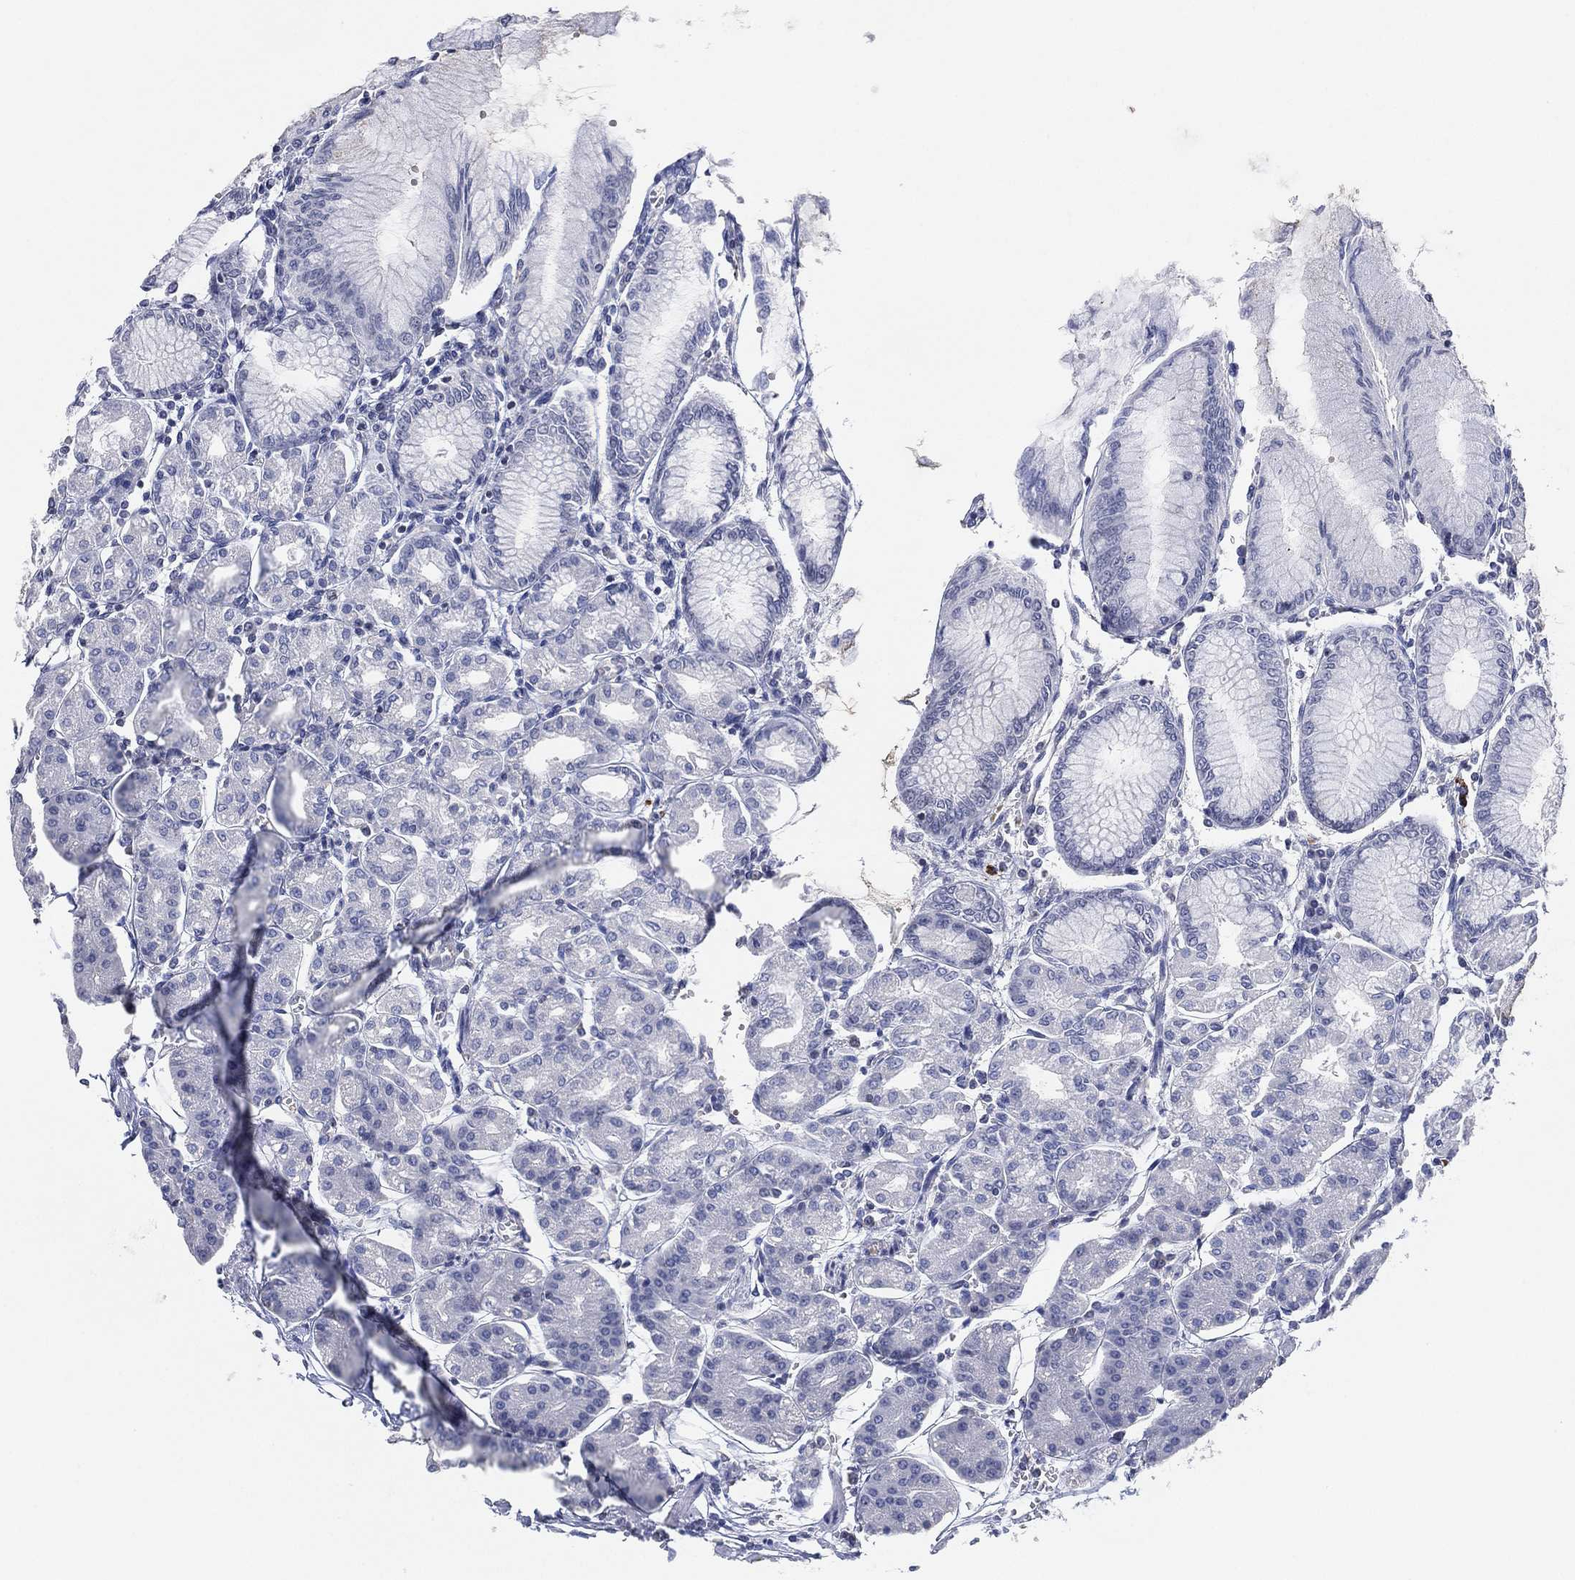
{"staining": {"intensity": "negative", "quantity": "none", "location": "none"}, "tissue": "stomach", "cell_type": "Glandular cells", "image_type": "normal", "snomed": [{"axis": "morphology", "description": "Normal tissue, NOS"}, {"axis": "topography", "description": "Skeletal muscle"}, {"axis": "topography", "description": "Stomach"}], "caption": "This photomicrograph is of normal stomach stained with immunohistochemistry (IHC) to label a protein in brown with the nuclei are counter-stained blue. There is no expression in glandular cells. (Brightfield microscopy of DAB (3,3'-diaminobenzidine) immunohistochemistry at high magnification).", "gene": "CFTR", "patient": {"sex": "female", "age": 57}}